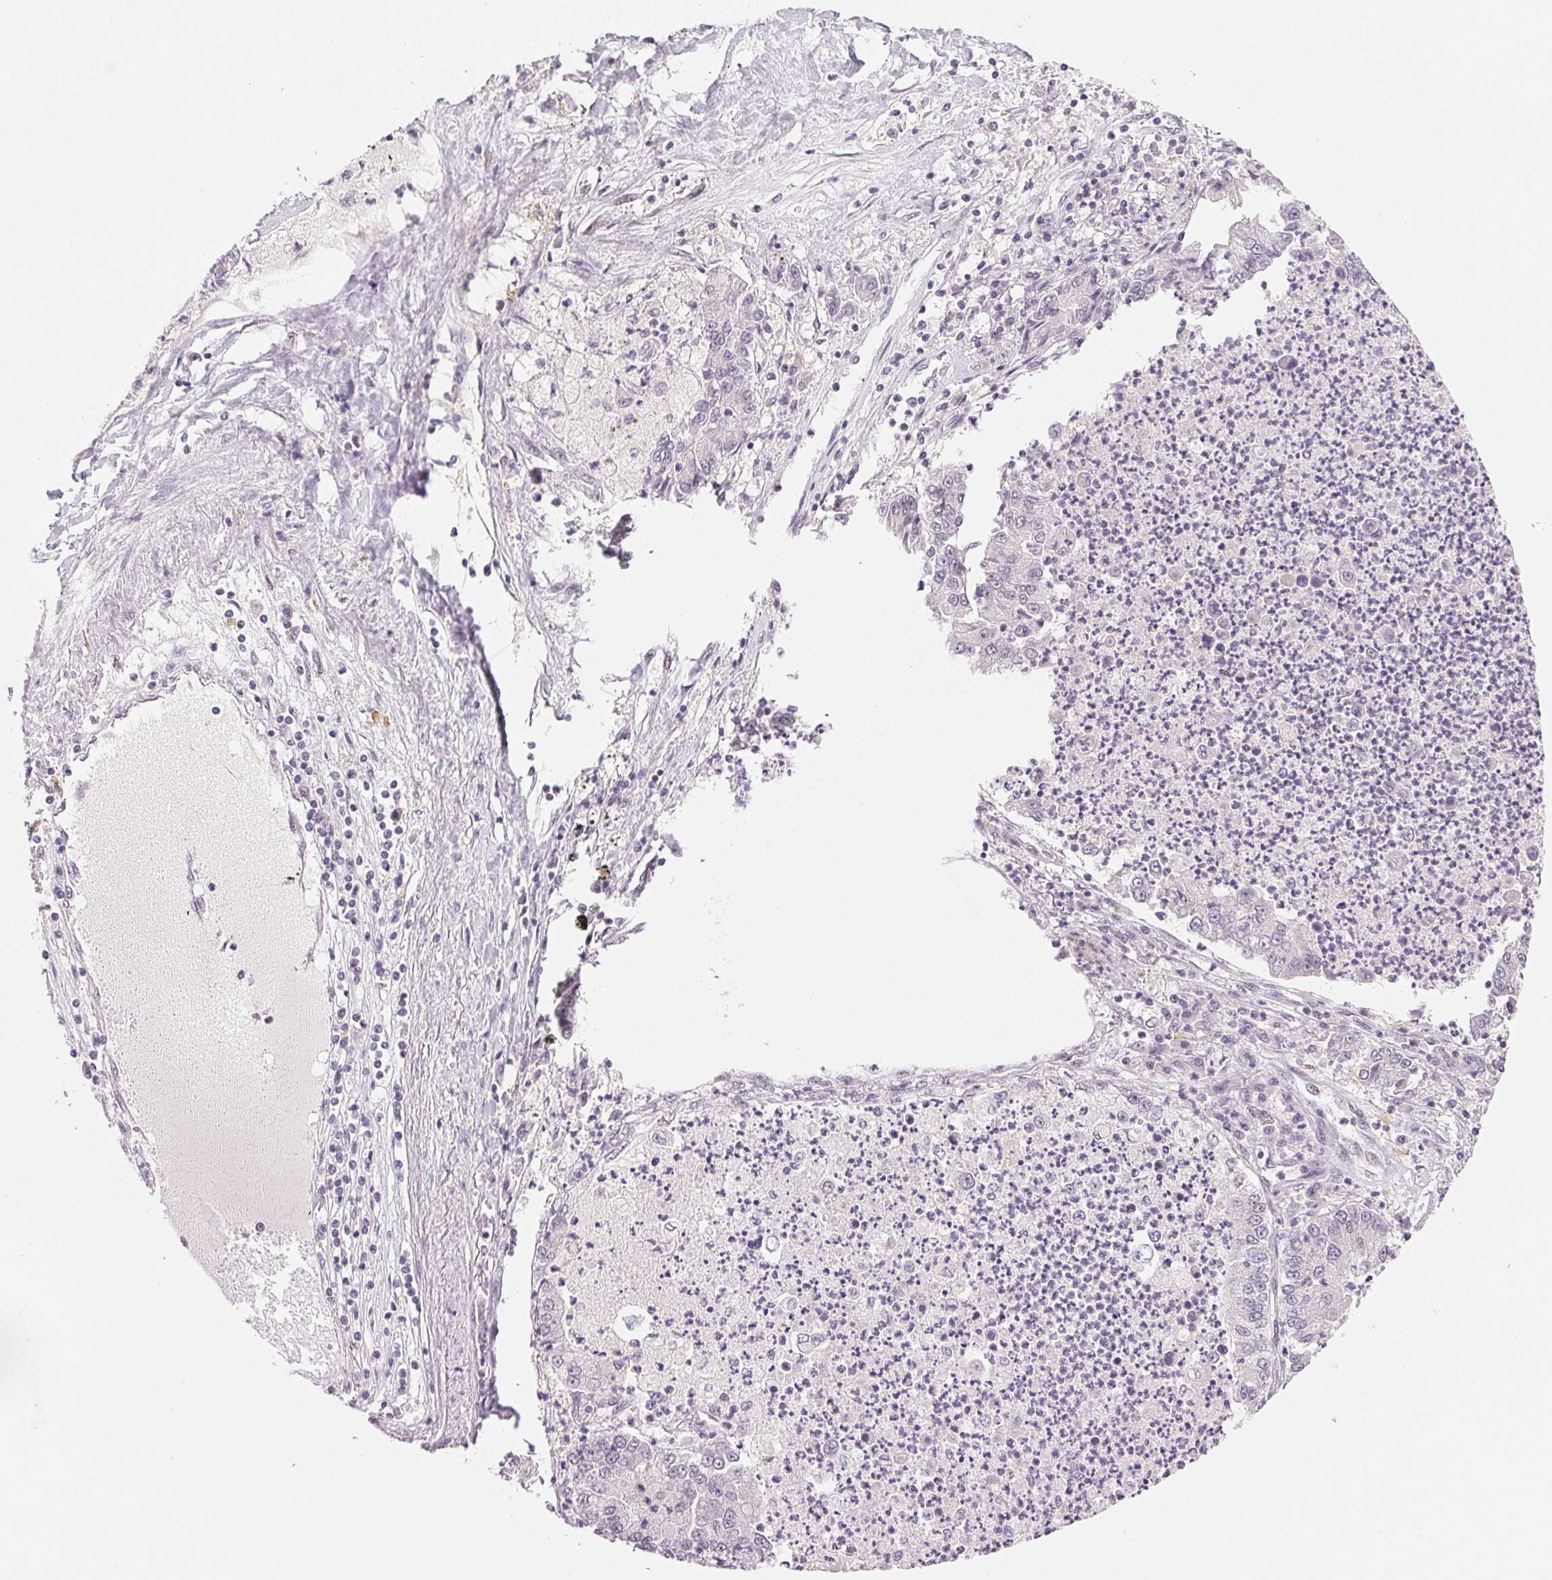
{"staining": {"intensity": "negative", "quantity": "none", "location": "none"}, "tissue": "lung cancer", "cell_type": "Tumor cells", "image_type": "cancer", "snomed": [{"axis": "morphology", "description": "Adenocarcinoma, NOS"}, {"axis": "topography", "description": "Lung"}], "caption": "Tumor cells show no significant protein expression in lung adenocarcinoma.", "gene": "PRPF18", "patient": {"sex": "female", "age": 57}}